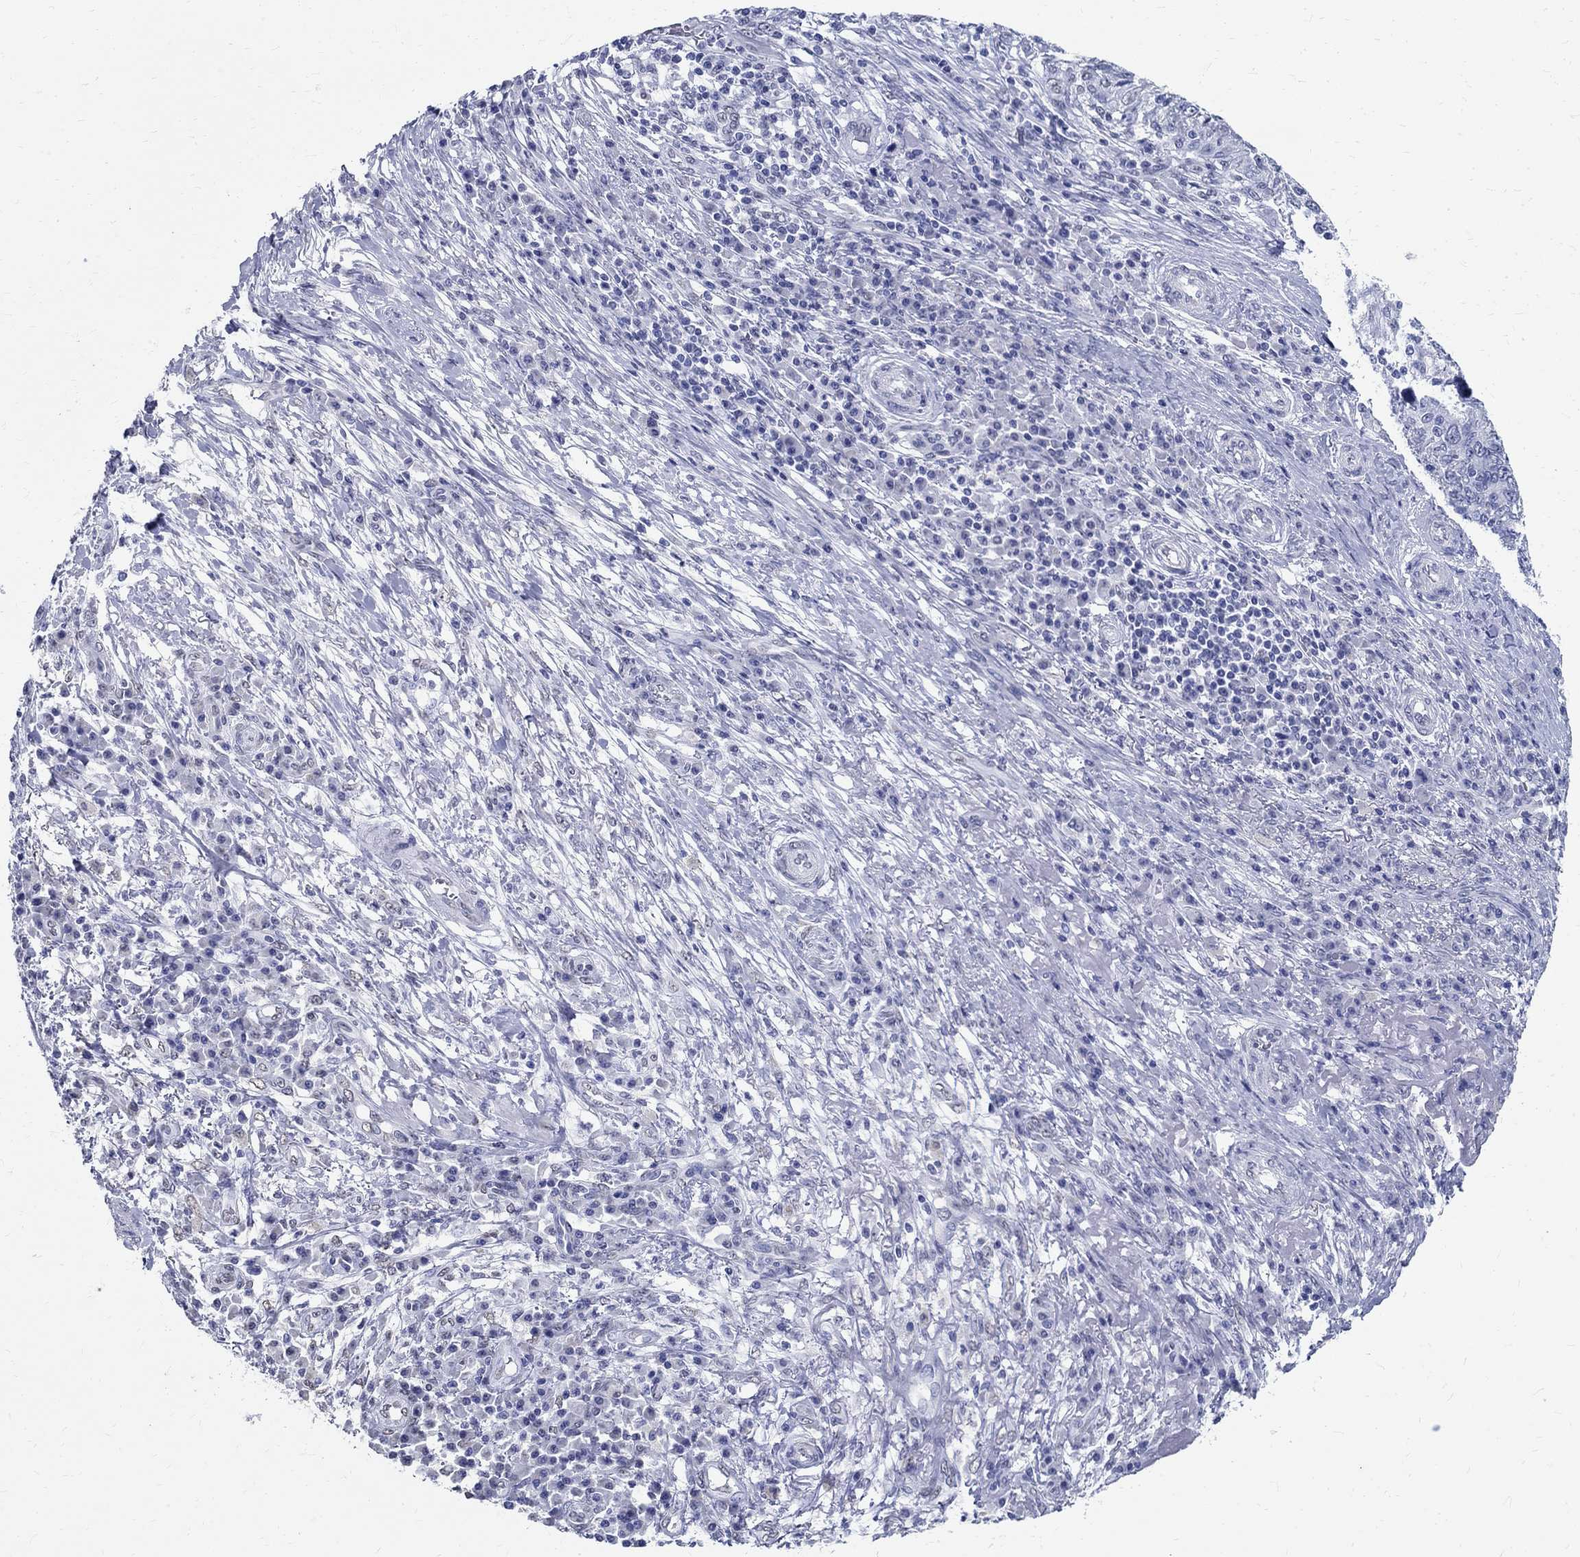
{"staining": {"intensity": "negative", "quantity": "none", "location": "none"}, "tissue": "skin cancer", "cell_type": "Tumor cells", "image_type": "cancer", "snomed": [{"axis": "morphology", "description": "Squamous cell carcinoma, NOS"}, {"axis": "topography", "description": "Skin"}], "caption": "Human skin cancer stained for a protein using immunohistochemistry reveals no positivity in tumor cells.", "gene": "TSPAN16", "patient": {"sex": "male", "age": 92}}